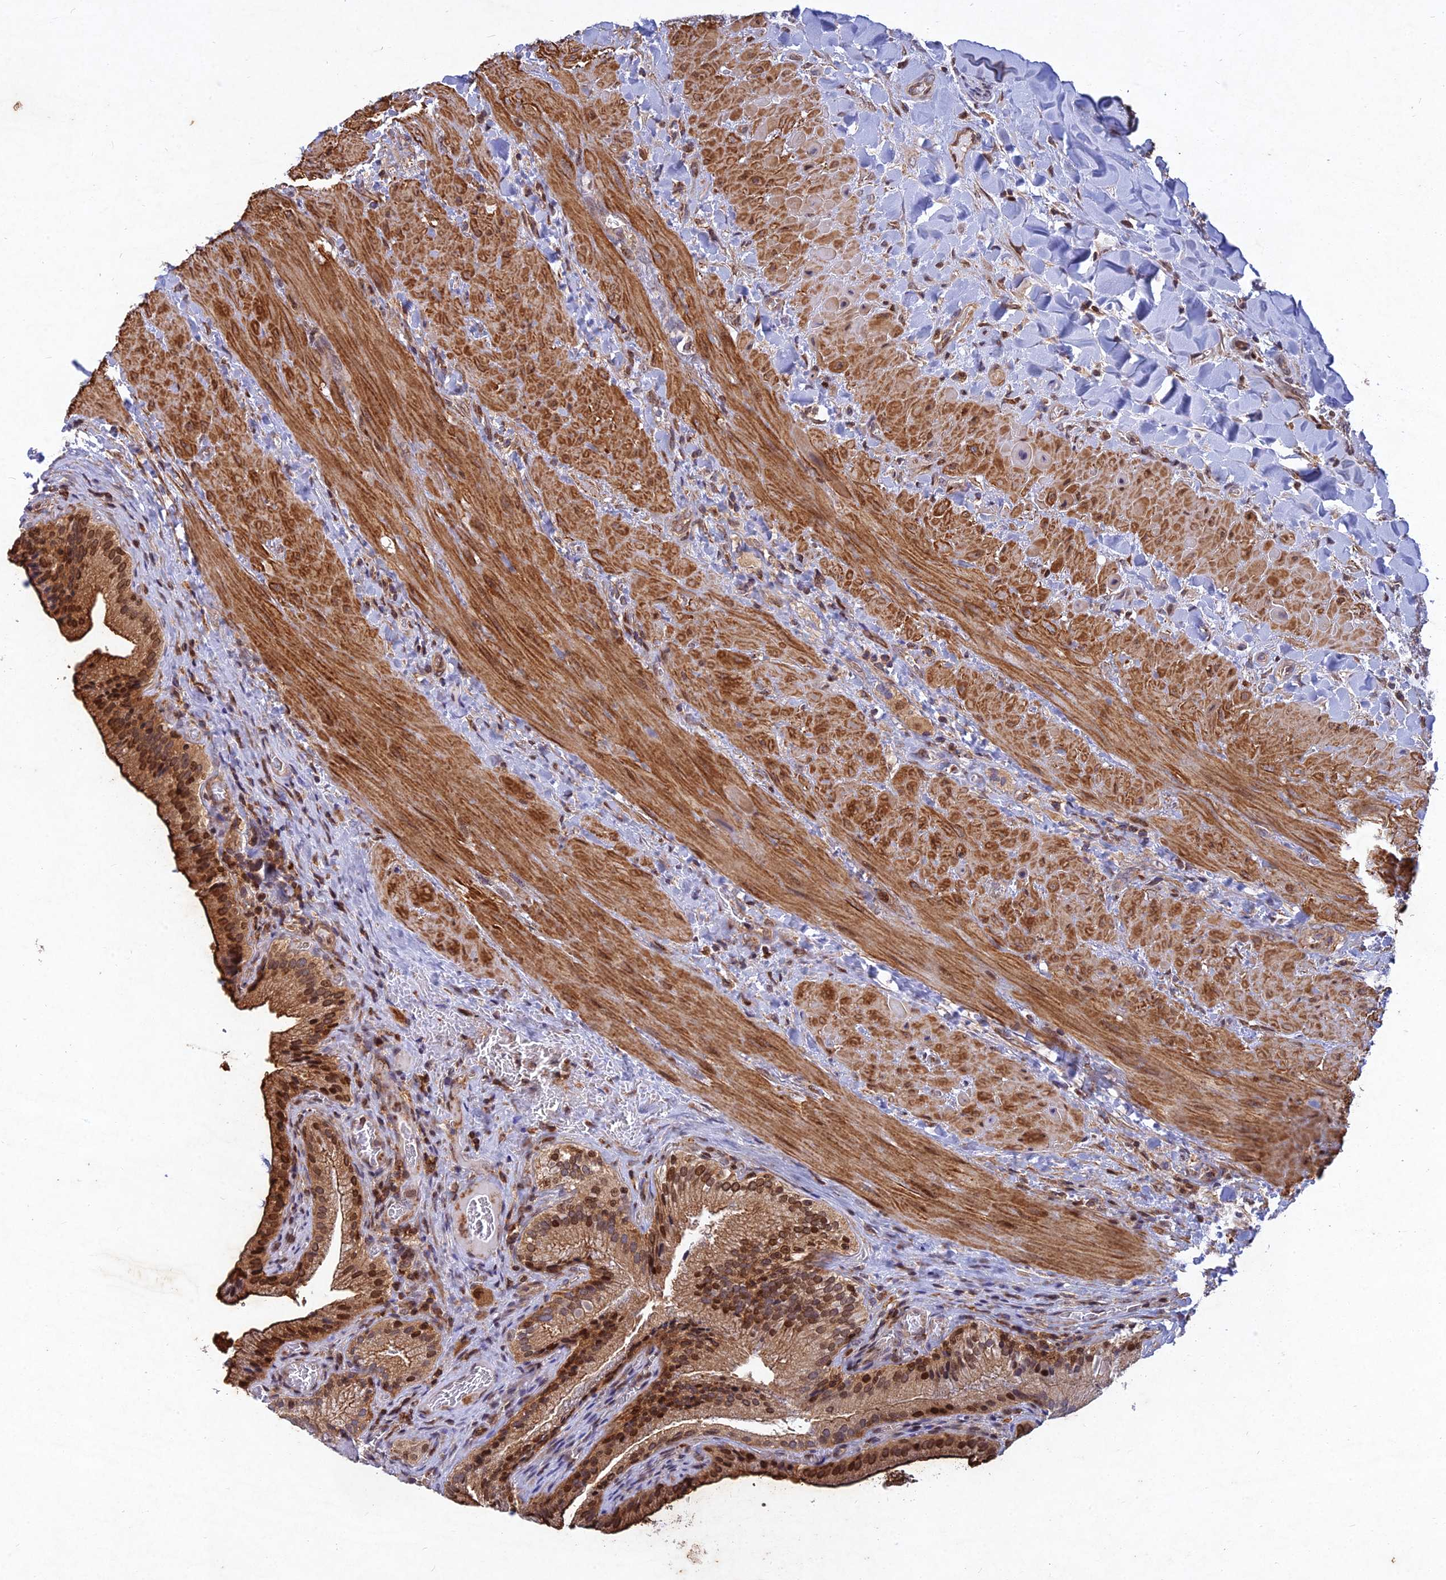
{"staining": {"intensity": "strong", "quantity": ">75%", "location": "cytoplasmic/membranous,nuclear"}, "tissue": "gallbladder", "cell_type": "Glandular cells", "image_type": "normal", "snomed": [{"axis": "morphology", "description": "Normal tissue, NOS"}, {"axis": "topography", "description": "Gallbladder"}], "caption": "A micrograph of gallbladder stained for a protein shows strong cytoplasmic/membranous,nuclear brown staining in glandular cells. (brown staining indicates protein expression, while blue staining denotes nuclei).", "gene": "RELCH", "patient": {"sex": "male", "age": 24}}